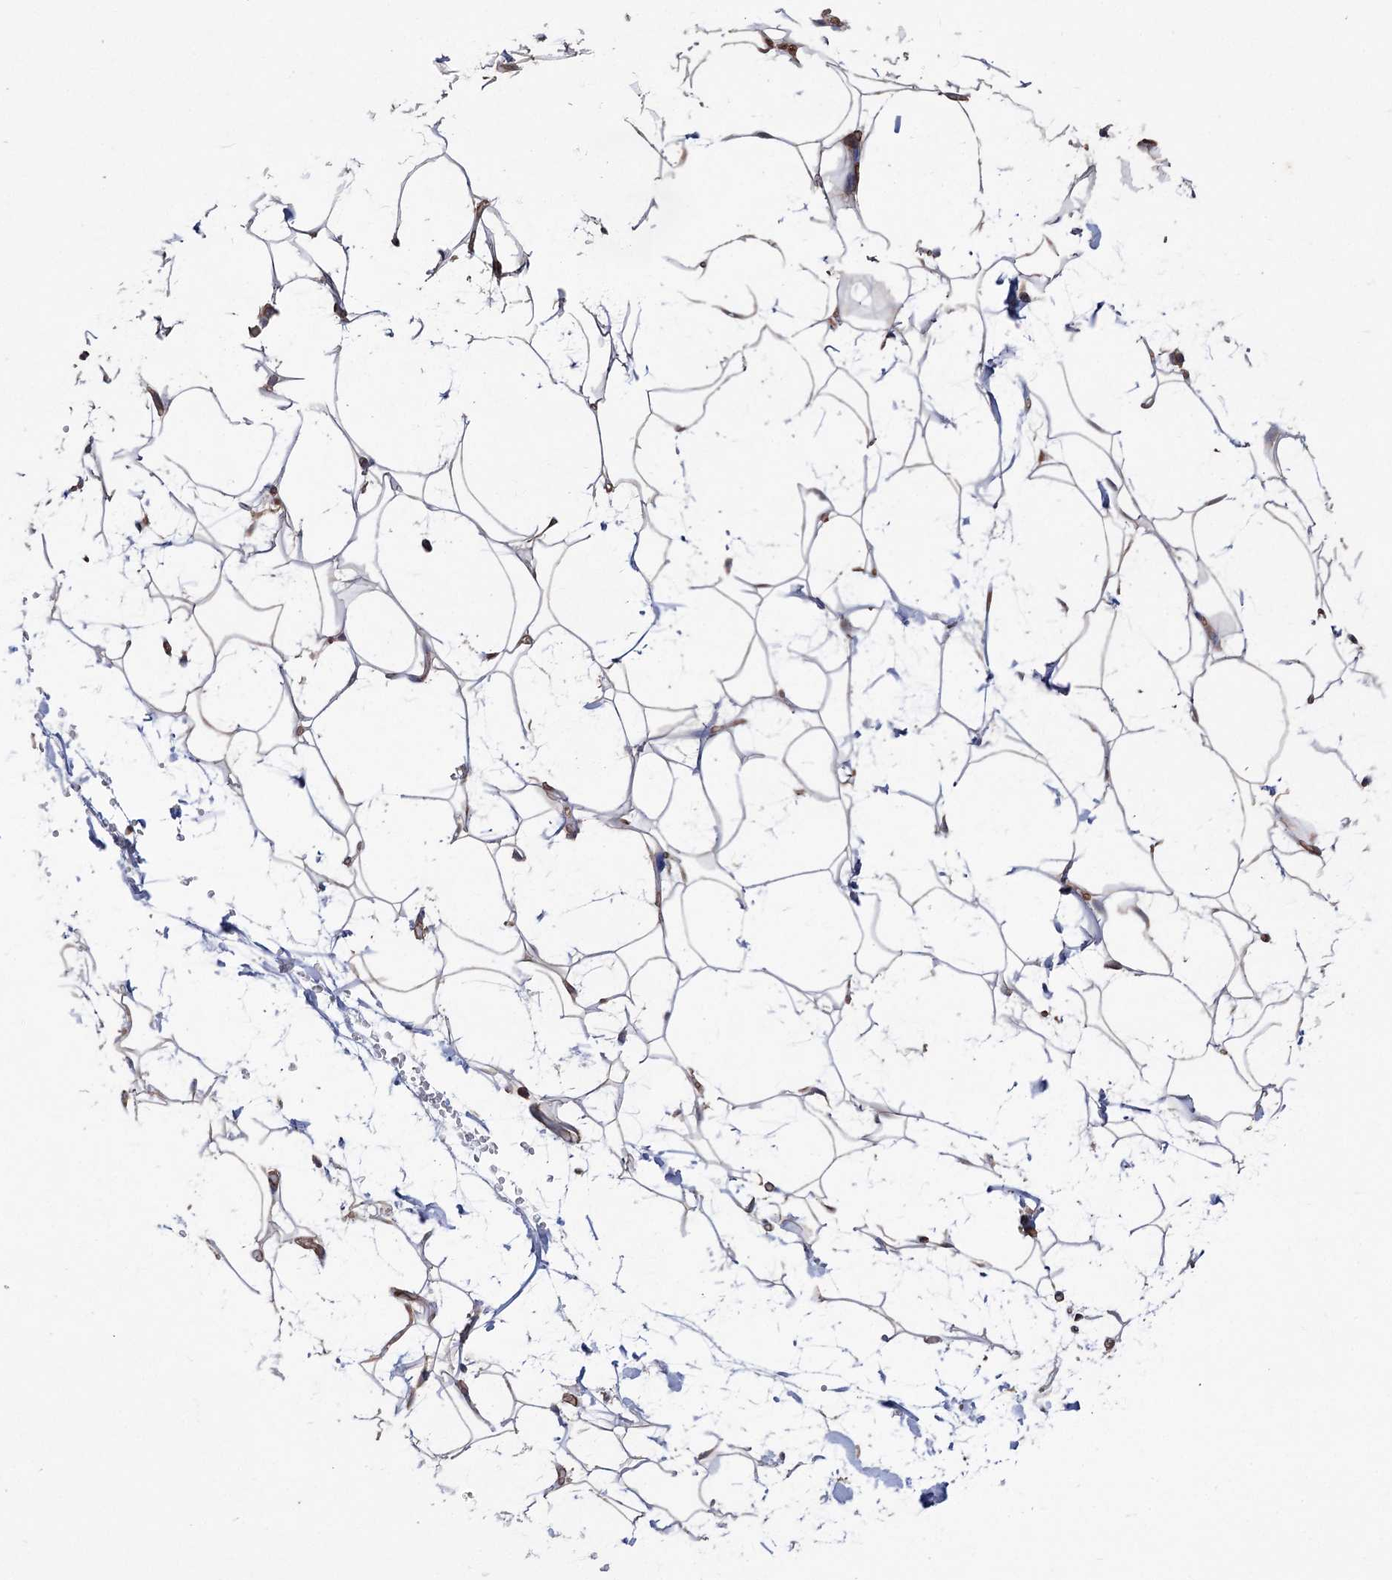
{"staining": {"intensity": "negative", "quantity": "none", "location": "none"}, "tissue": "adipose tissue", "cell_type": "Adipocytes", "image_type": "normal", "snomed": [{"axis": "morphology", "description": "Normal tissue, NOS"}, {"axis": "topography", "description": "Breast"}], "caption": "Immunohistochemistry (IHC) image of unremarkable adipose tissue stained for a protein (brown), which displays no staining in adipocytes.", "gene": "LARS2", "patient": {"sex": "female", "age": 26}}